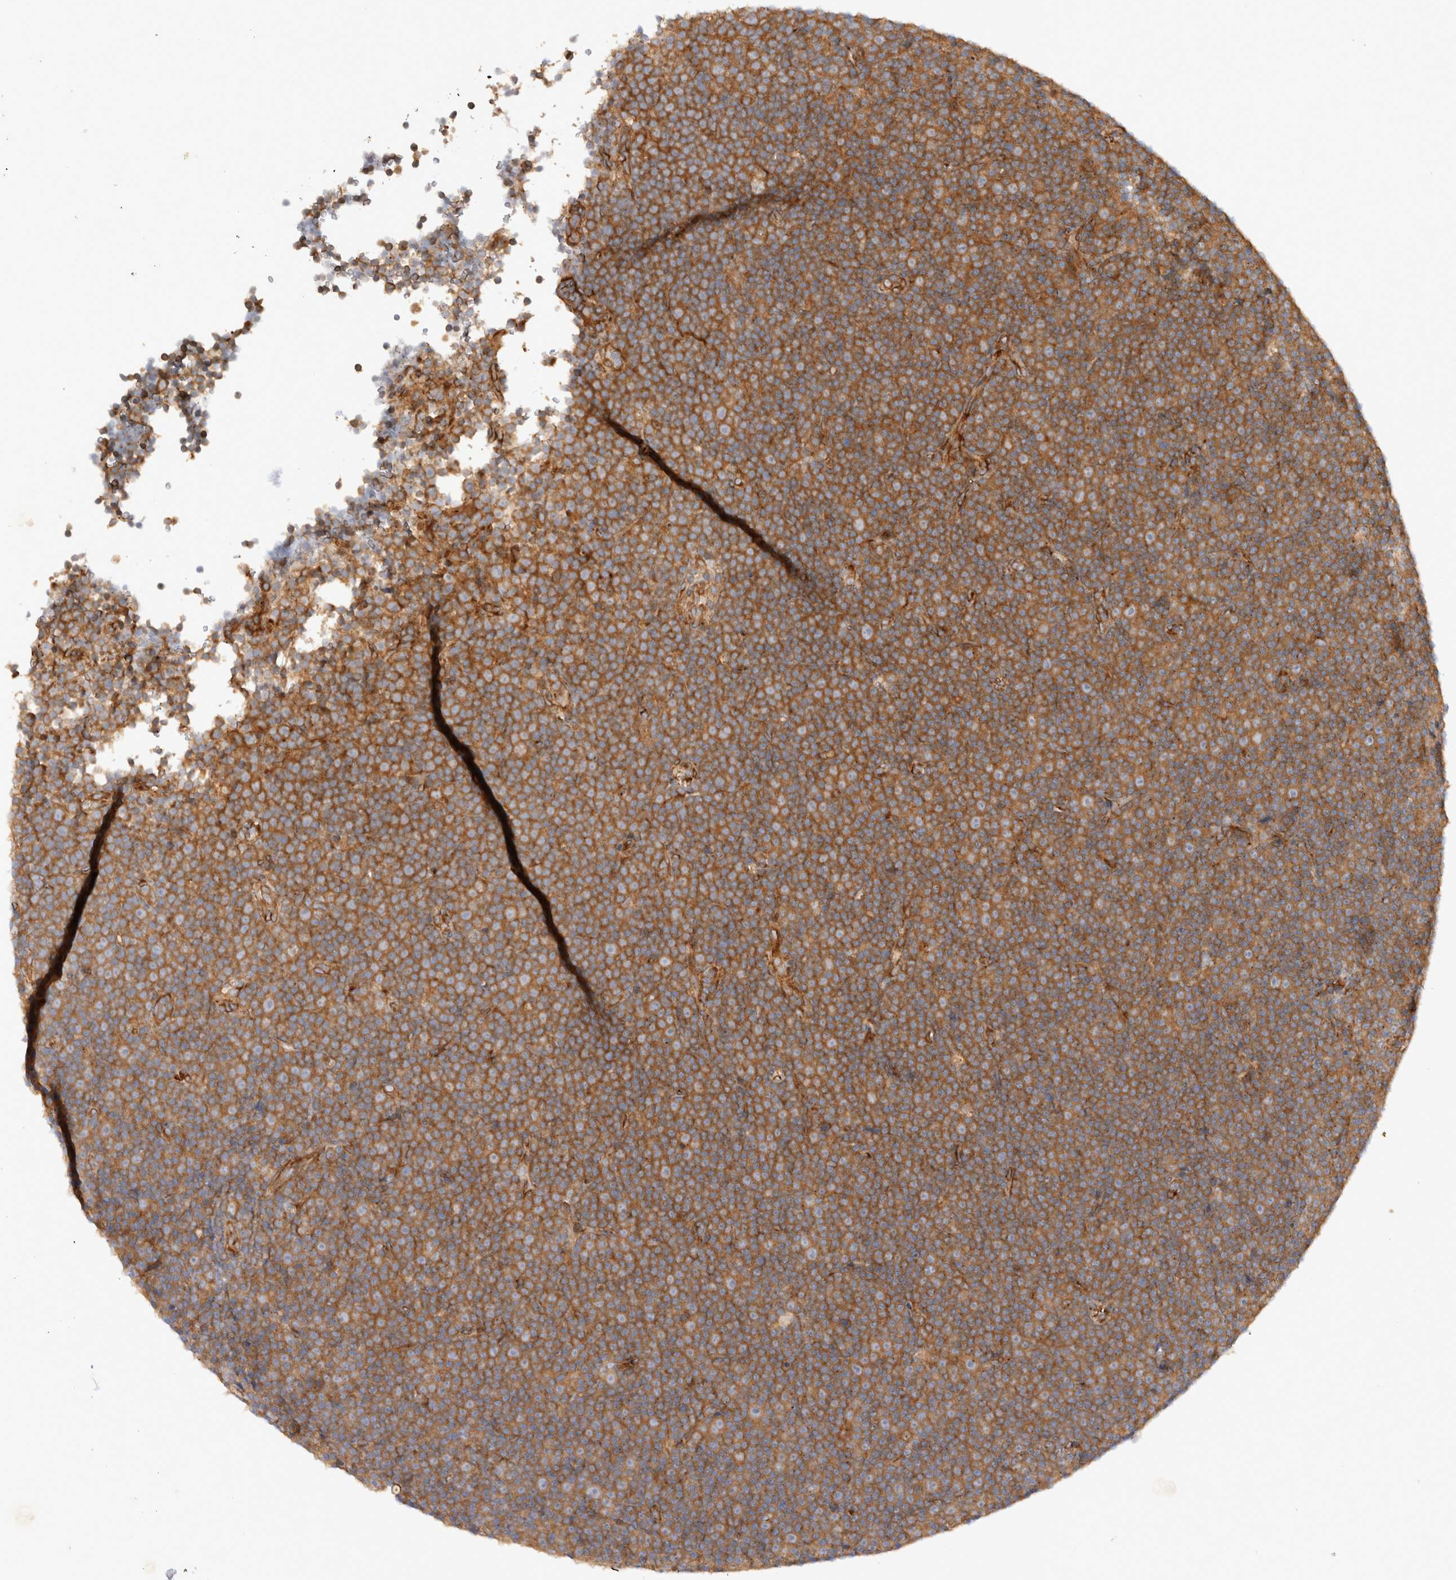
{"staining": {"intensity": "moderate", "quantity": ">75%", "location": "cytoplasmic/membranous"}, "tissue": "lymphoma", "cell_type": "Tumor cells", "image_type": "cancer", "snomed": [{"axis": "morphology", "description": "Malignant lymphoma, non-Hodgkin's type, Low grade"}, {"axis": "topography", "description": "Lymph node"}], "caption": "This micrograph reveals IHC staining of malignant lymphoma, non-Hodgkin's type (low-grade), with medium moderate cytoplasmic/membranous expression in approximately >75% of tumor cells.", "gene": "GPR150", "patient": {"sex": "female", "age": 67}}